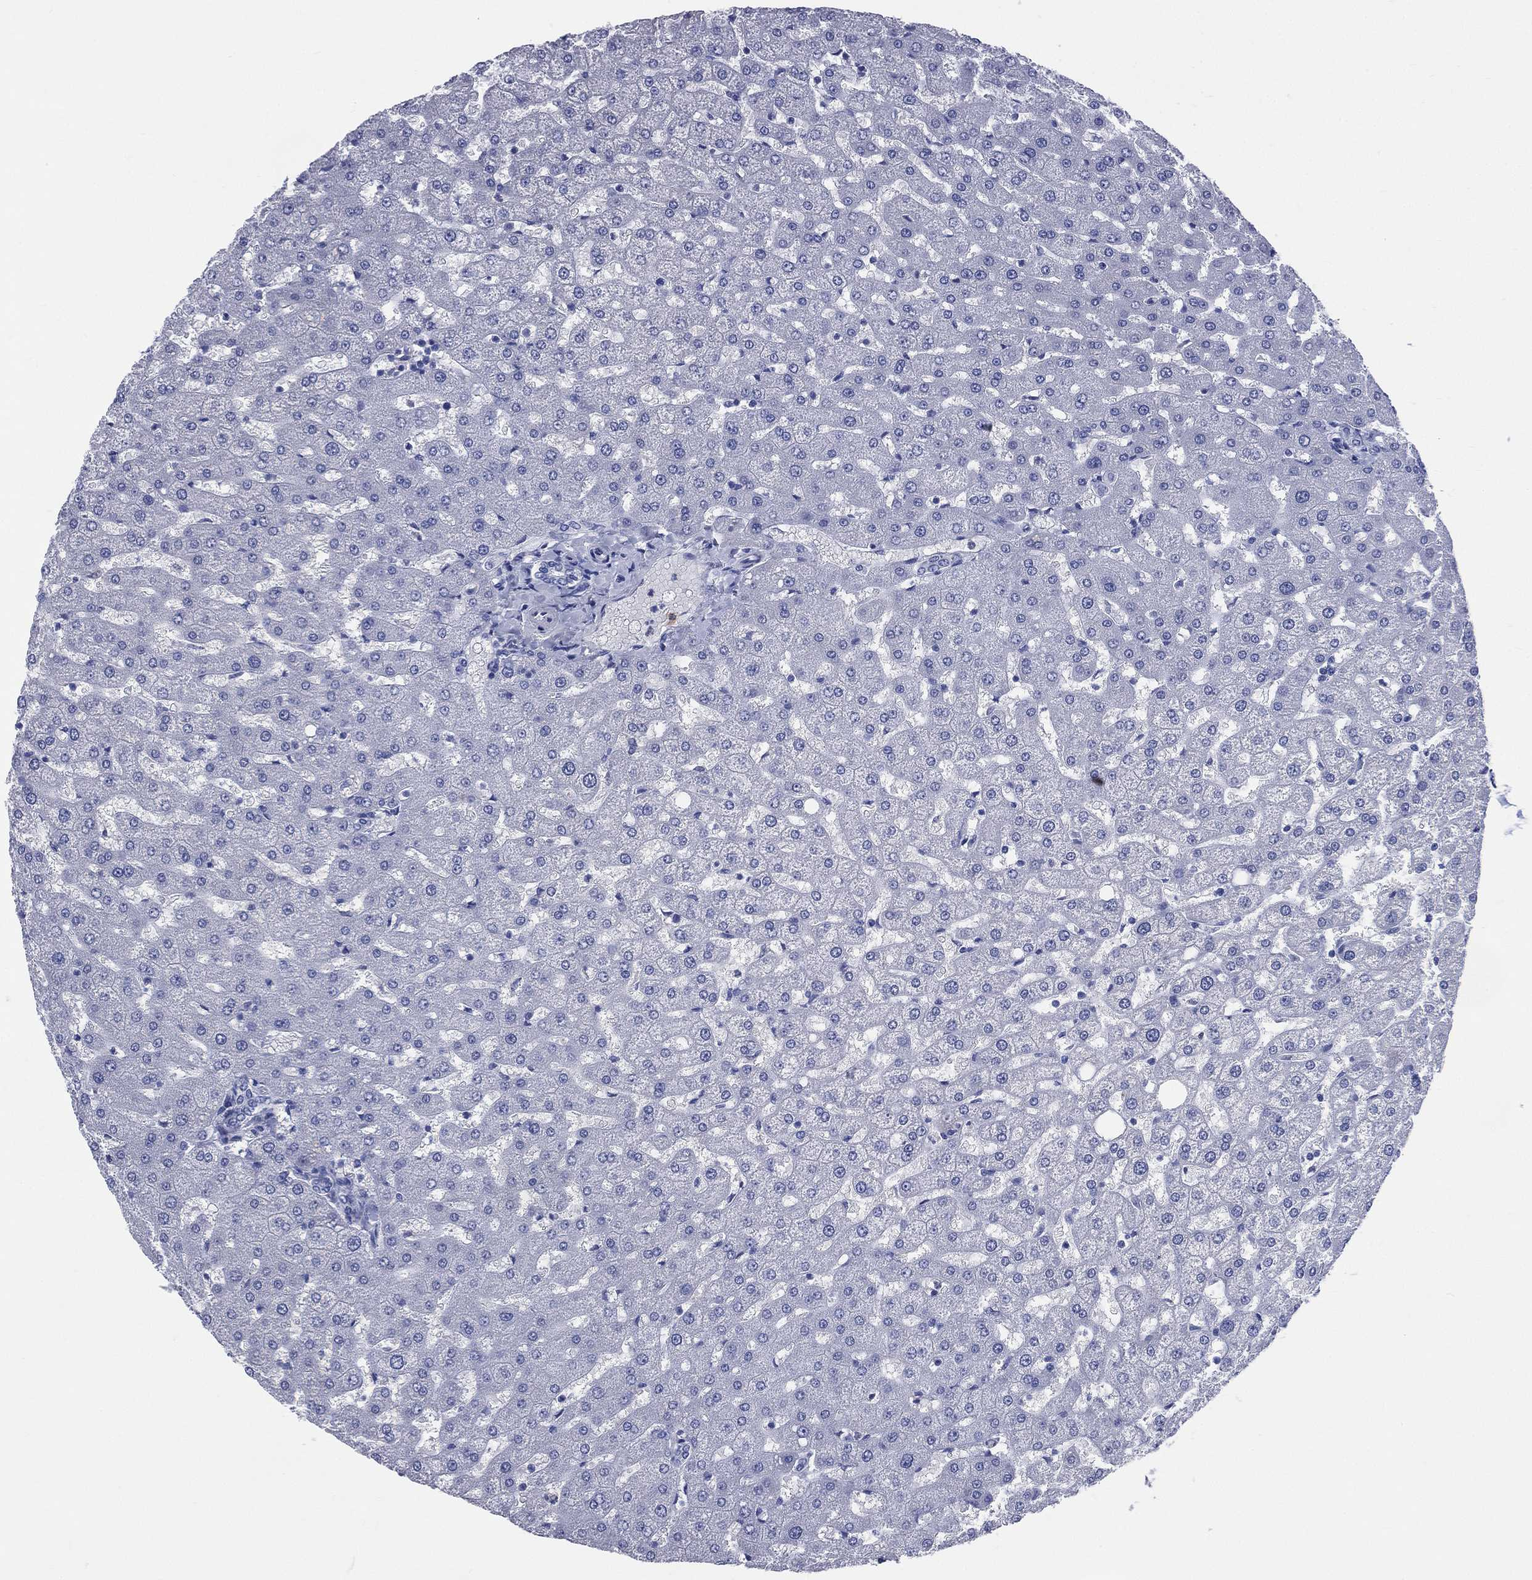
{"staining": {"intensity": "negative", "quantity": "none", "location": "none"}, "tissue": "liver", "cell_type": "Cholangiocytes", "image_type": "normal", "snomed": [{"axis": "morphology", "description": "Normal tissue, NOS"}, {"axis": "topography", "description": "Liver"}], "caption": "The immunohistochemistry (IHC) histopathology image has no significant staining in cholangiocytes of liver.", "gene": "AKAP3", "patient": {"sex": "female", "age": 50}}